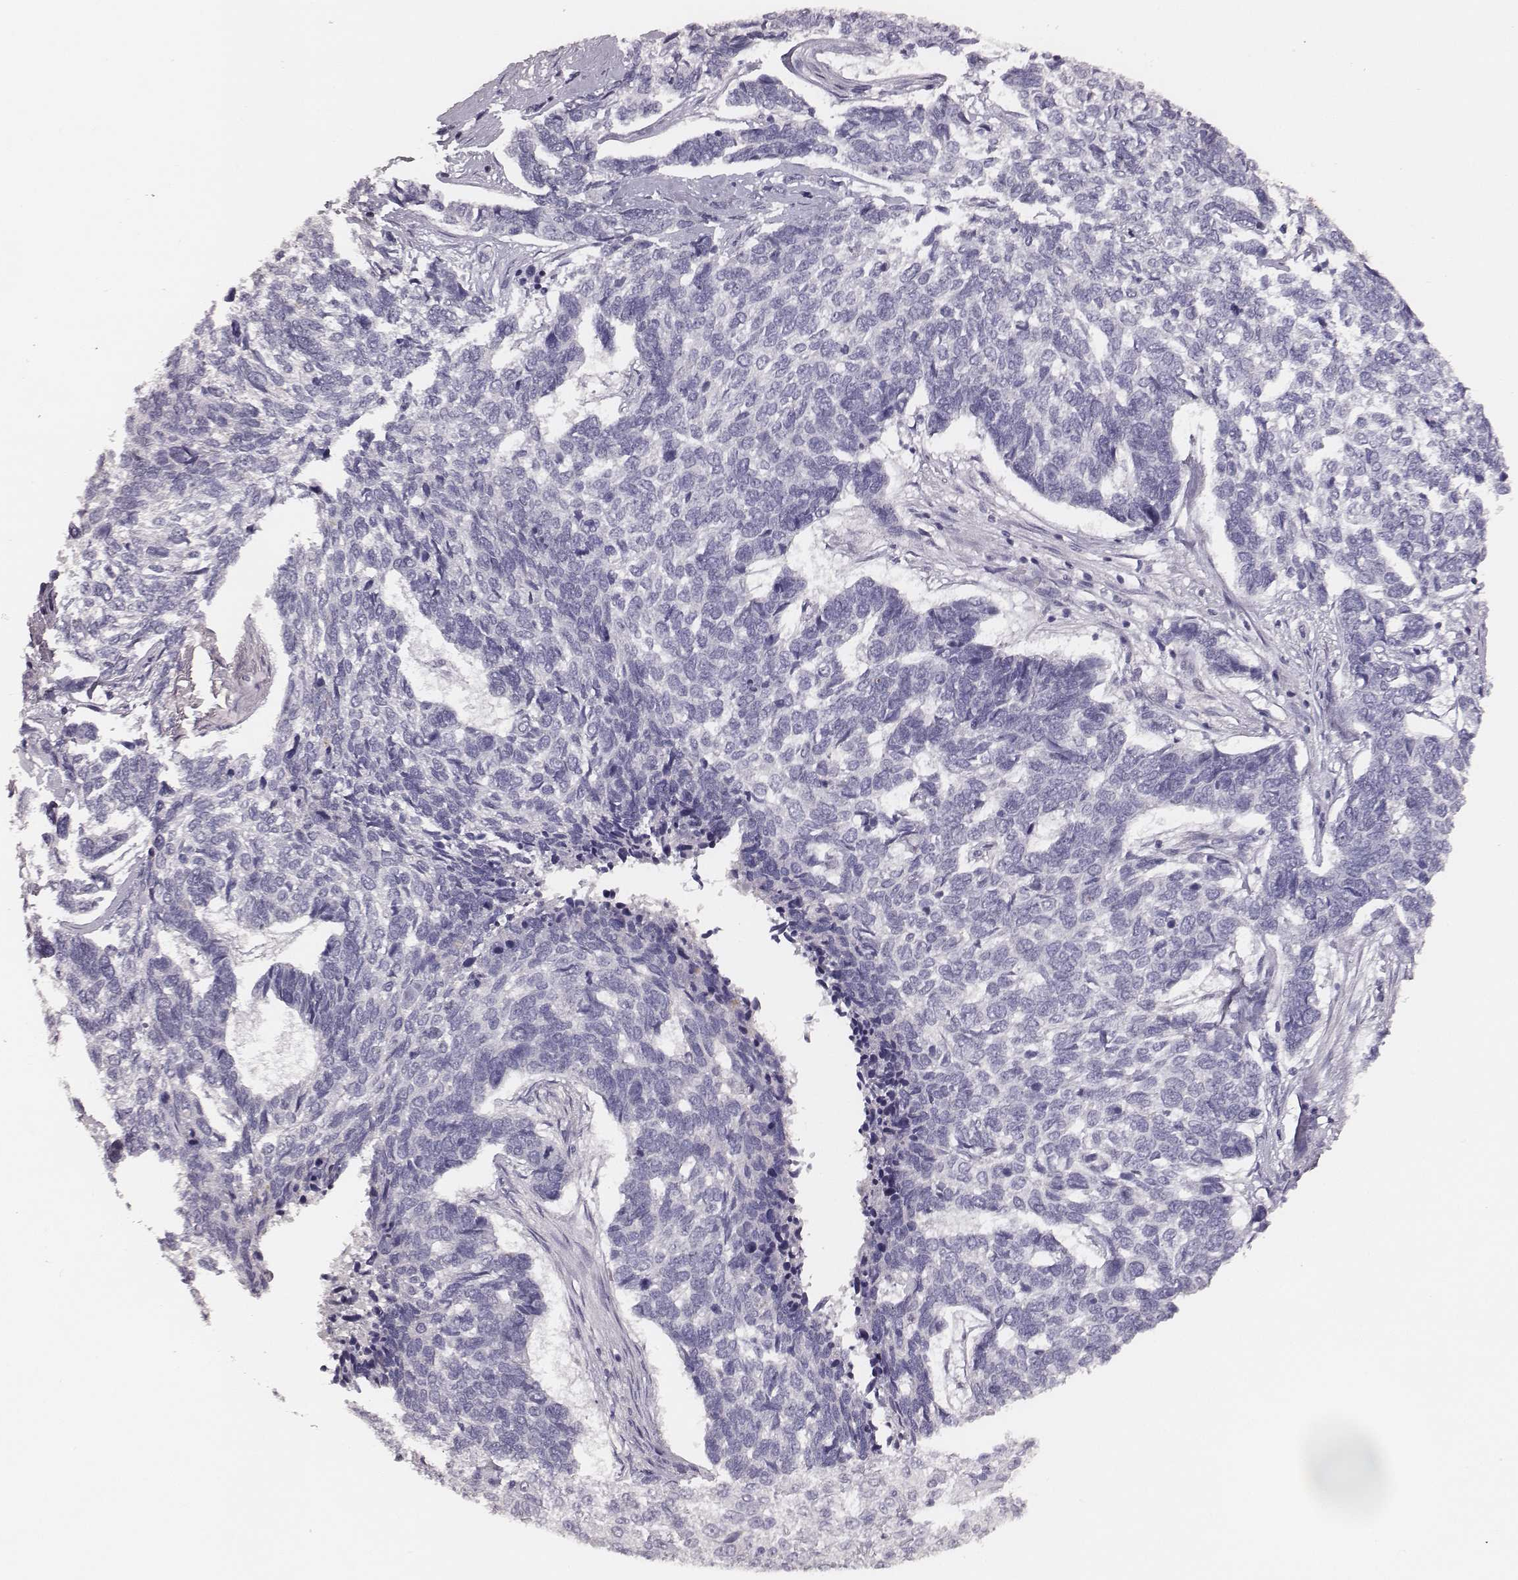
{"staining": {"intensity": "negative", "quantity": "none", "location": "none"}, "tissue": "skin cancer", "cell_type": "Tumor cells", "image_type": "cancer", "snomed": [{"axis": "morphology", "description": "Basal cell carcinoma"}, {"axis": "topography", "description": "Skin"}], "caption": "DAB (3,3'-diaminobenzidine) immunohistochemical staining of human basal cell carcinoma (skin) reveals no significant staining in tumor cells. (DAB immunohistochemistry, high magnification).", "gene": "MYH6", "patient": {"sex": "female", "age": 65}}